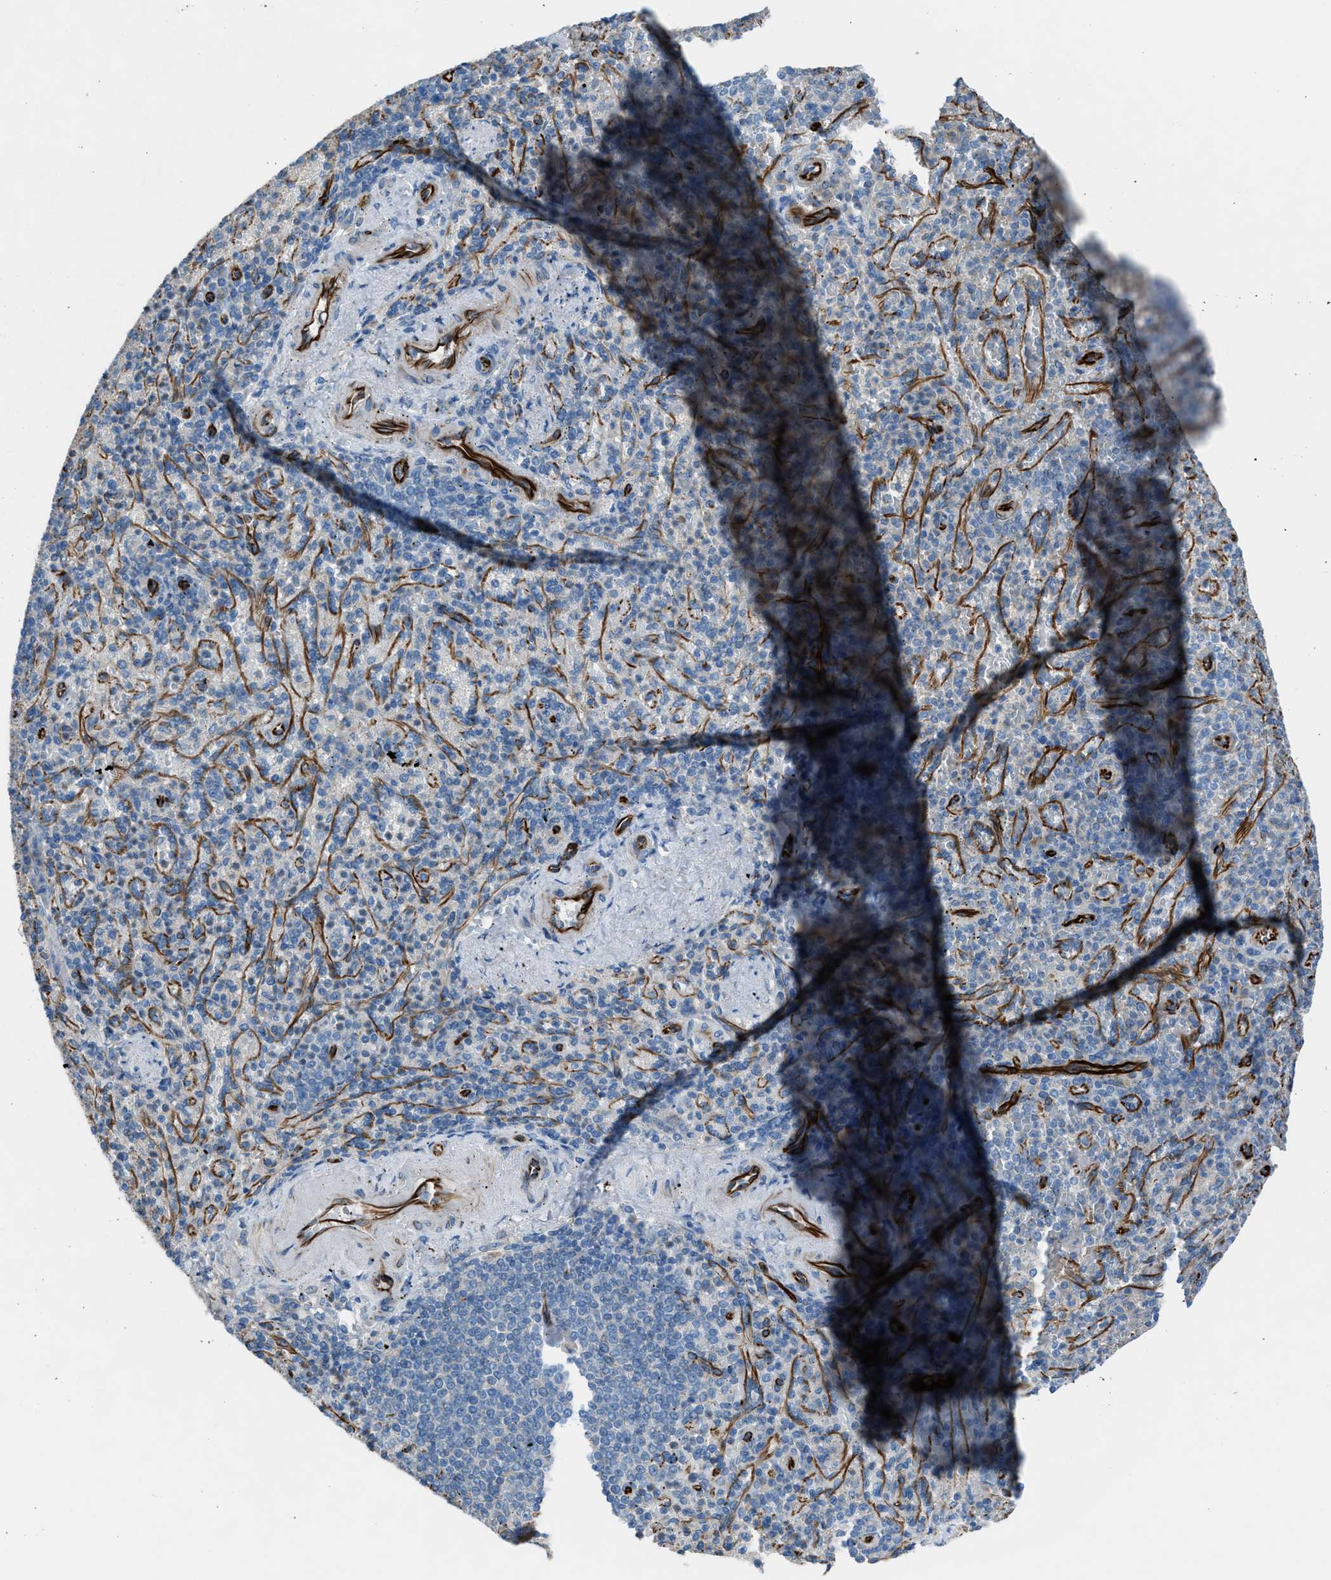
{"staining": {"intensity": "weak", "quantity": "25%-75%", "location": "cytoplasmic/membranous"}, "tissue": "spleen", "cell_type": "Cells in red pulp", "image_type": "normal", "snomed": [{"axis": "morphology", "description": "Normal tissue, NOS"}, {"axis": "topography", "description": "Spleen"}], "caption": "Immunohistochemistry of unremarkable human spleen reveals low levels of weak cytoplasmic/membranous staining in approximately 25%-75% of cells in red pulp.", "gene": "CABP7", "patient": {"sex": "female", "age": 74}}